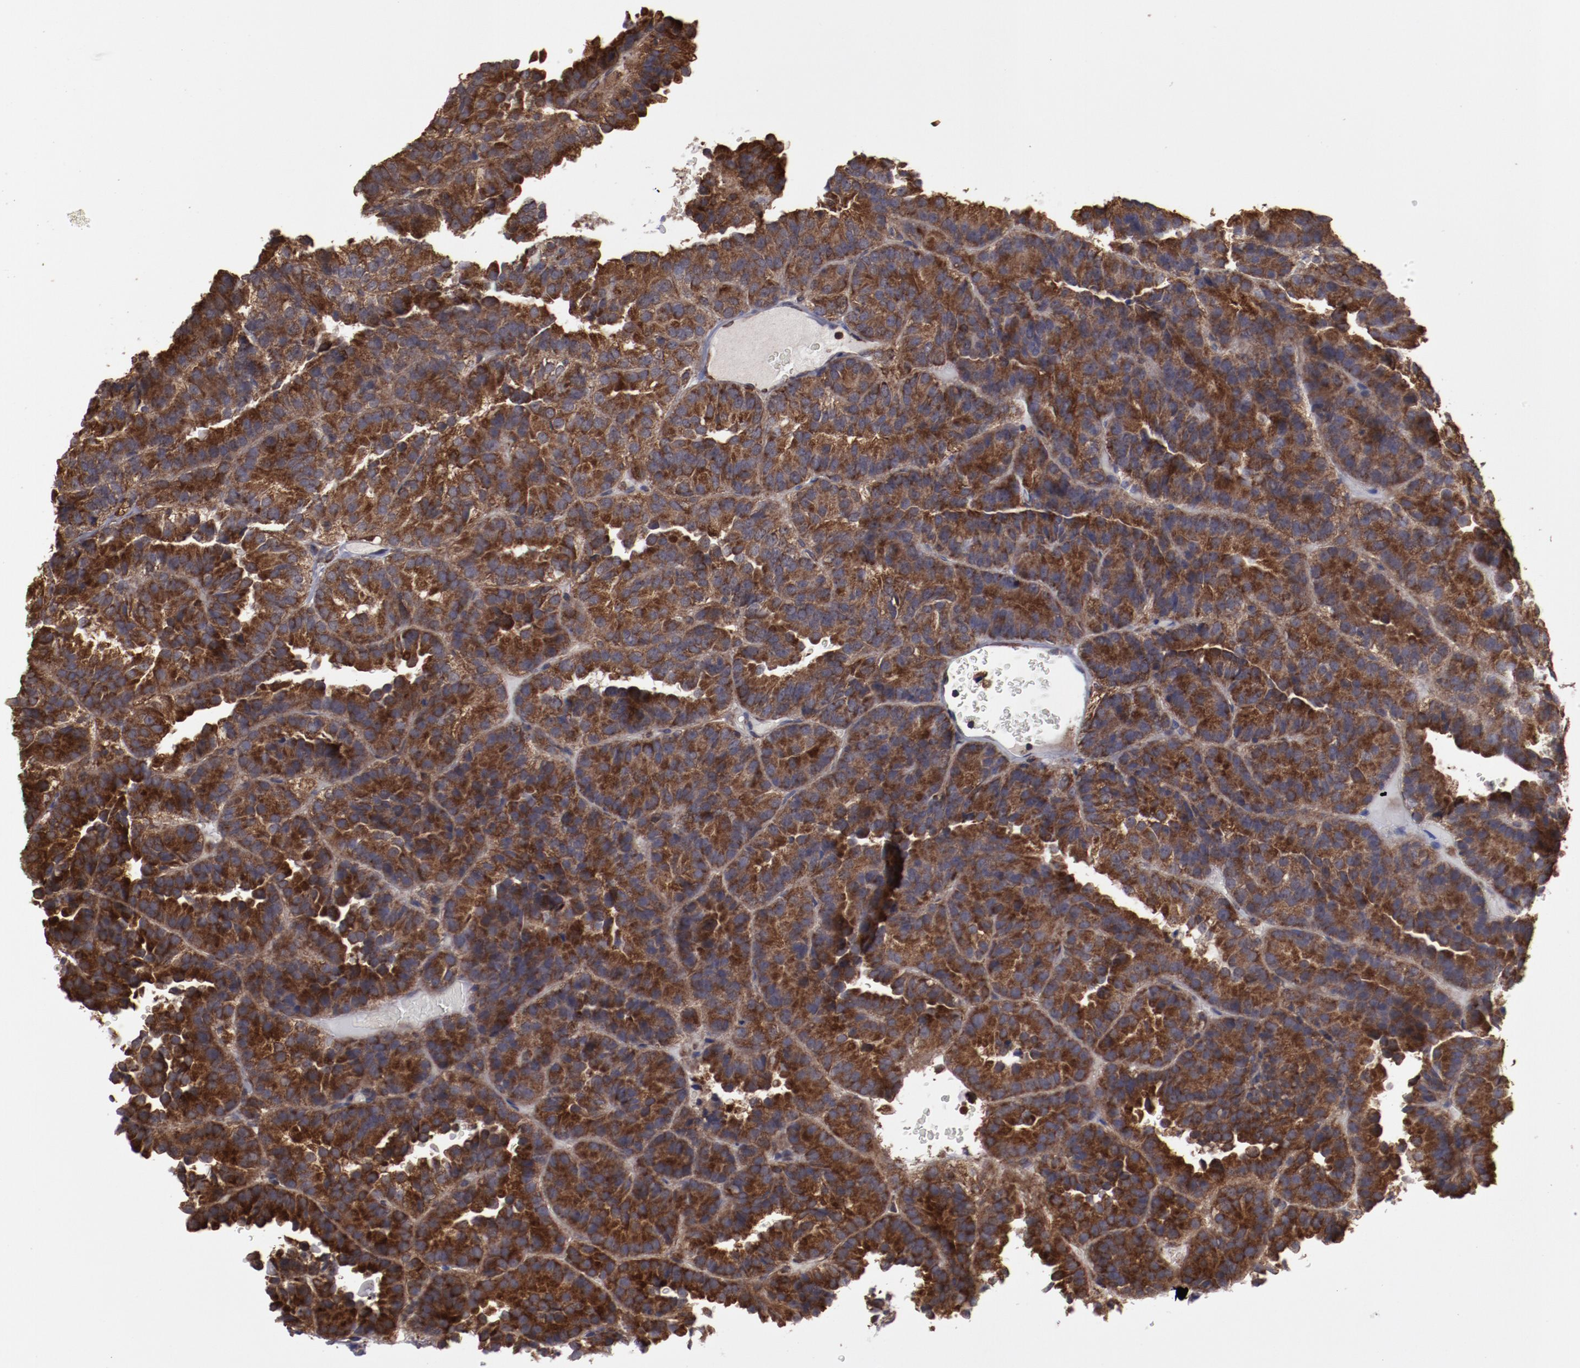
{"staining": {"intensity": "strong", "quantity": ">75%", "location": "cytoplasmic/membranous"}, "tissue": "renal cancer", "cell_type": "Tumor cells", "image_type": "cancer", "snomed": [{"axis": "morphology", "description": "Adenocarcinoma, NOS"}, {"axis": "topography", "description": "Kidney"}], "caption": "Renal cancer (adenocarcinoma) stained with DAB (3,3'-diaminobenzidine) immunohistochemistry (IHC) reveals high levels of strong cytoplasmic/membranous expression in about >75% of tumor cells.", "gene": "RPS4Y1", "patient": {"sex": "male", "age": 46}}